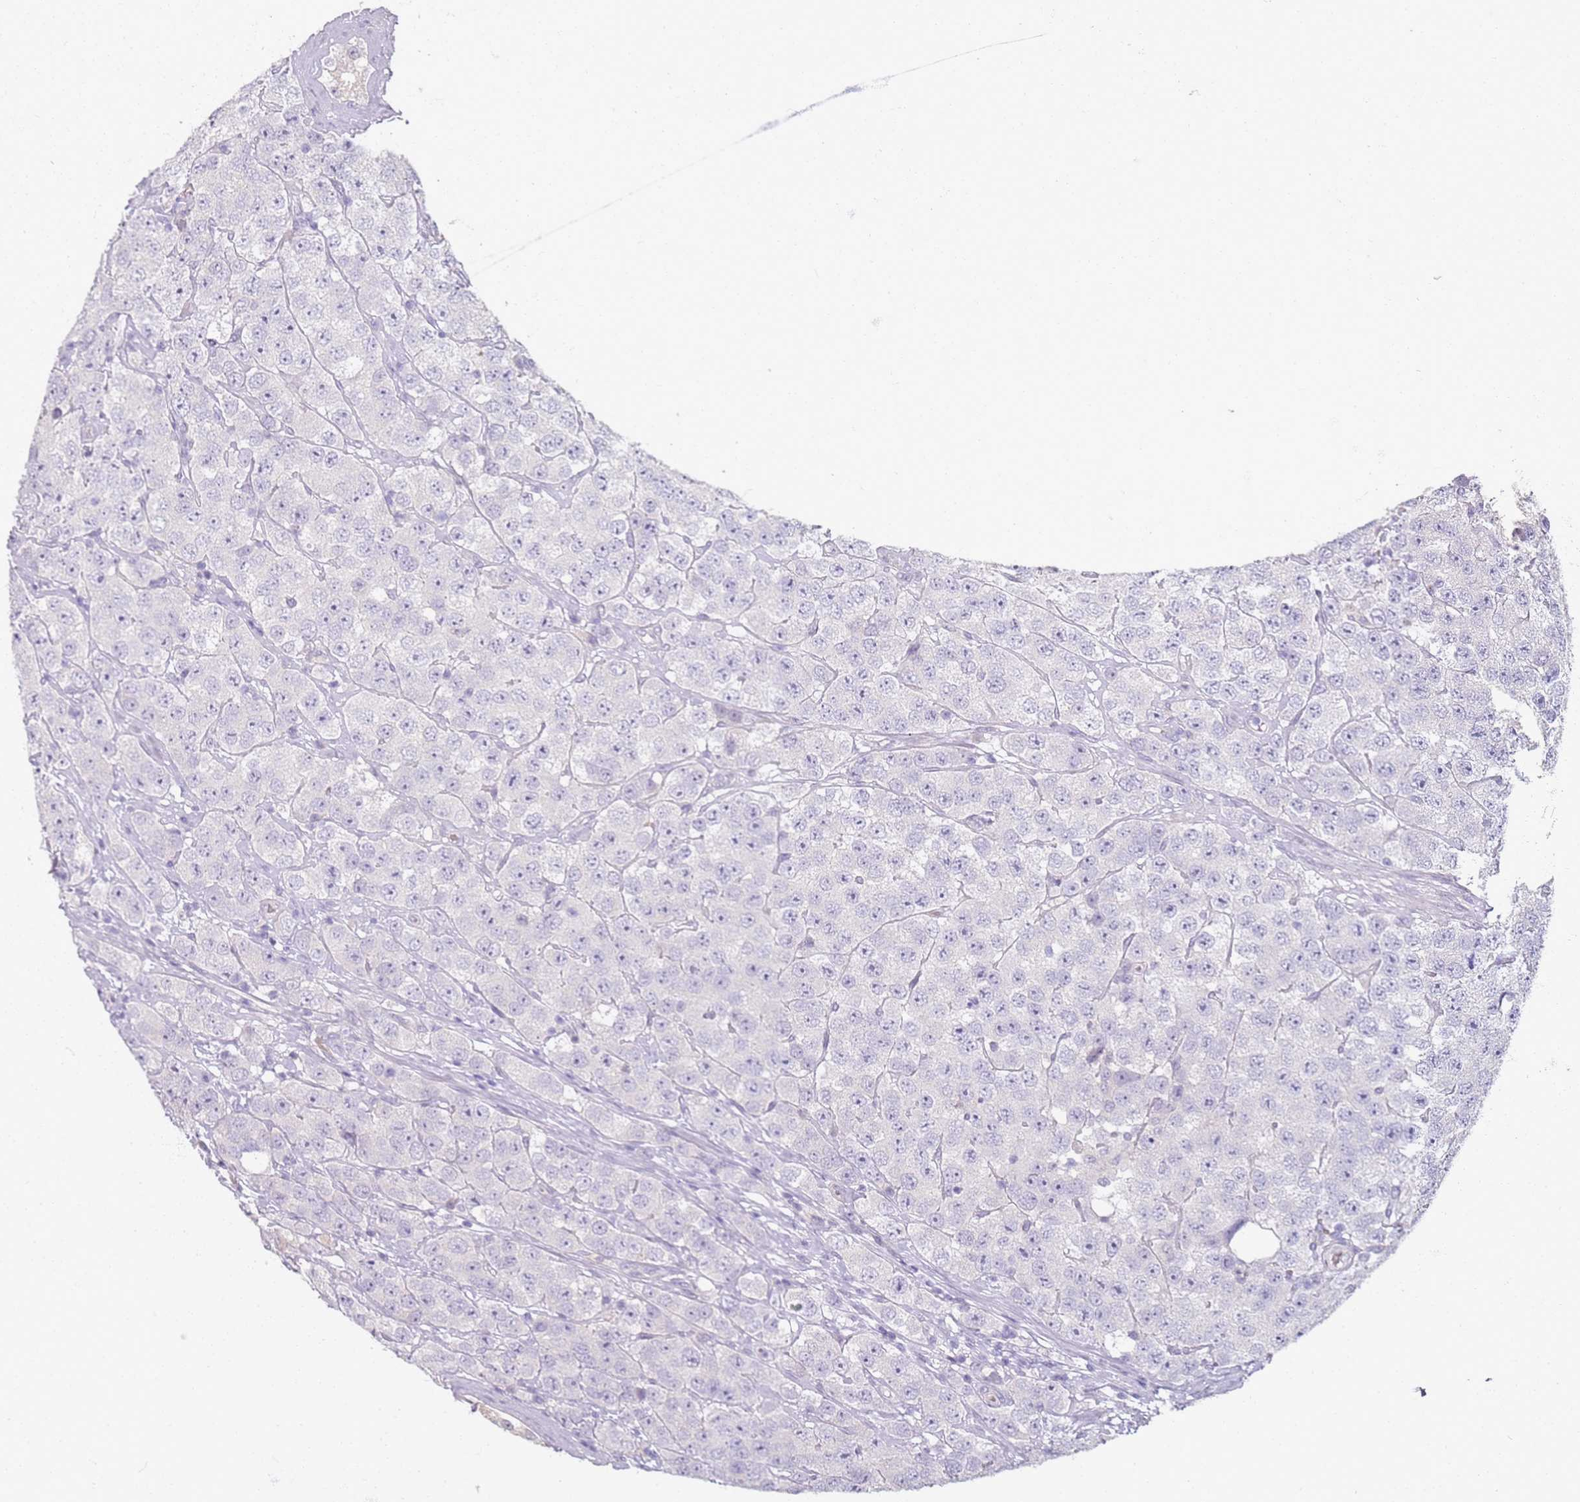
{"staining": {"intensity": "negative", "quantity": "none", "location": "none"}, "tissue": "testis cancer", "cell_type": "Tumor cells", "image_type": "cancer", "snomed": [{"axis": "morphology", "description": "Seminoma, NOS"}, {"axis": "topography", "description": "Testis"}], "caption": "Immunohistochemistry histopathology image of testis seminoma stained for a protein (brown), which displays no staining in tumor cells.", "gene": "CD40LG", "patient": {"sex": "male", "age": 28}}